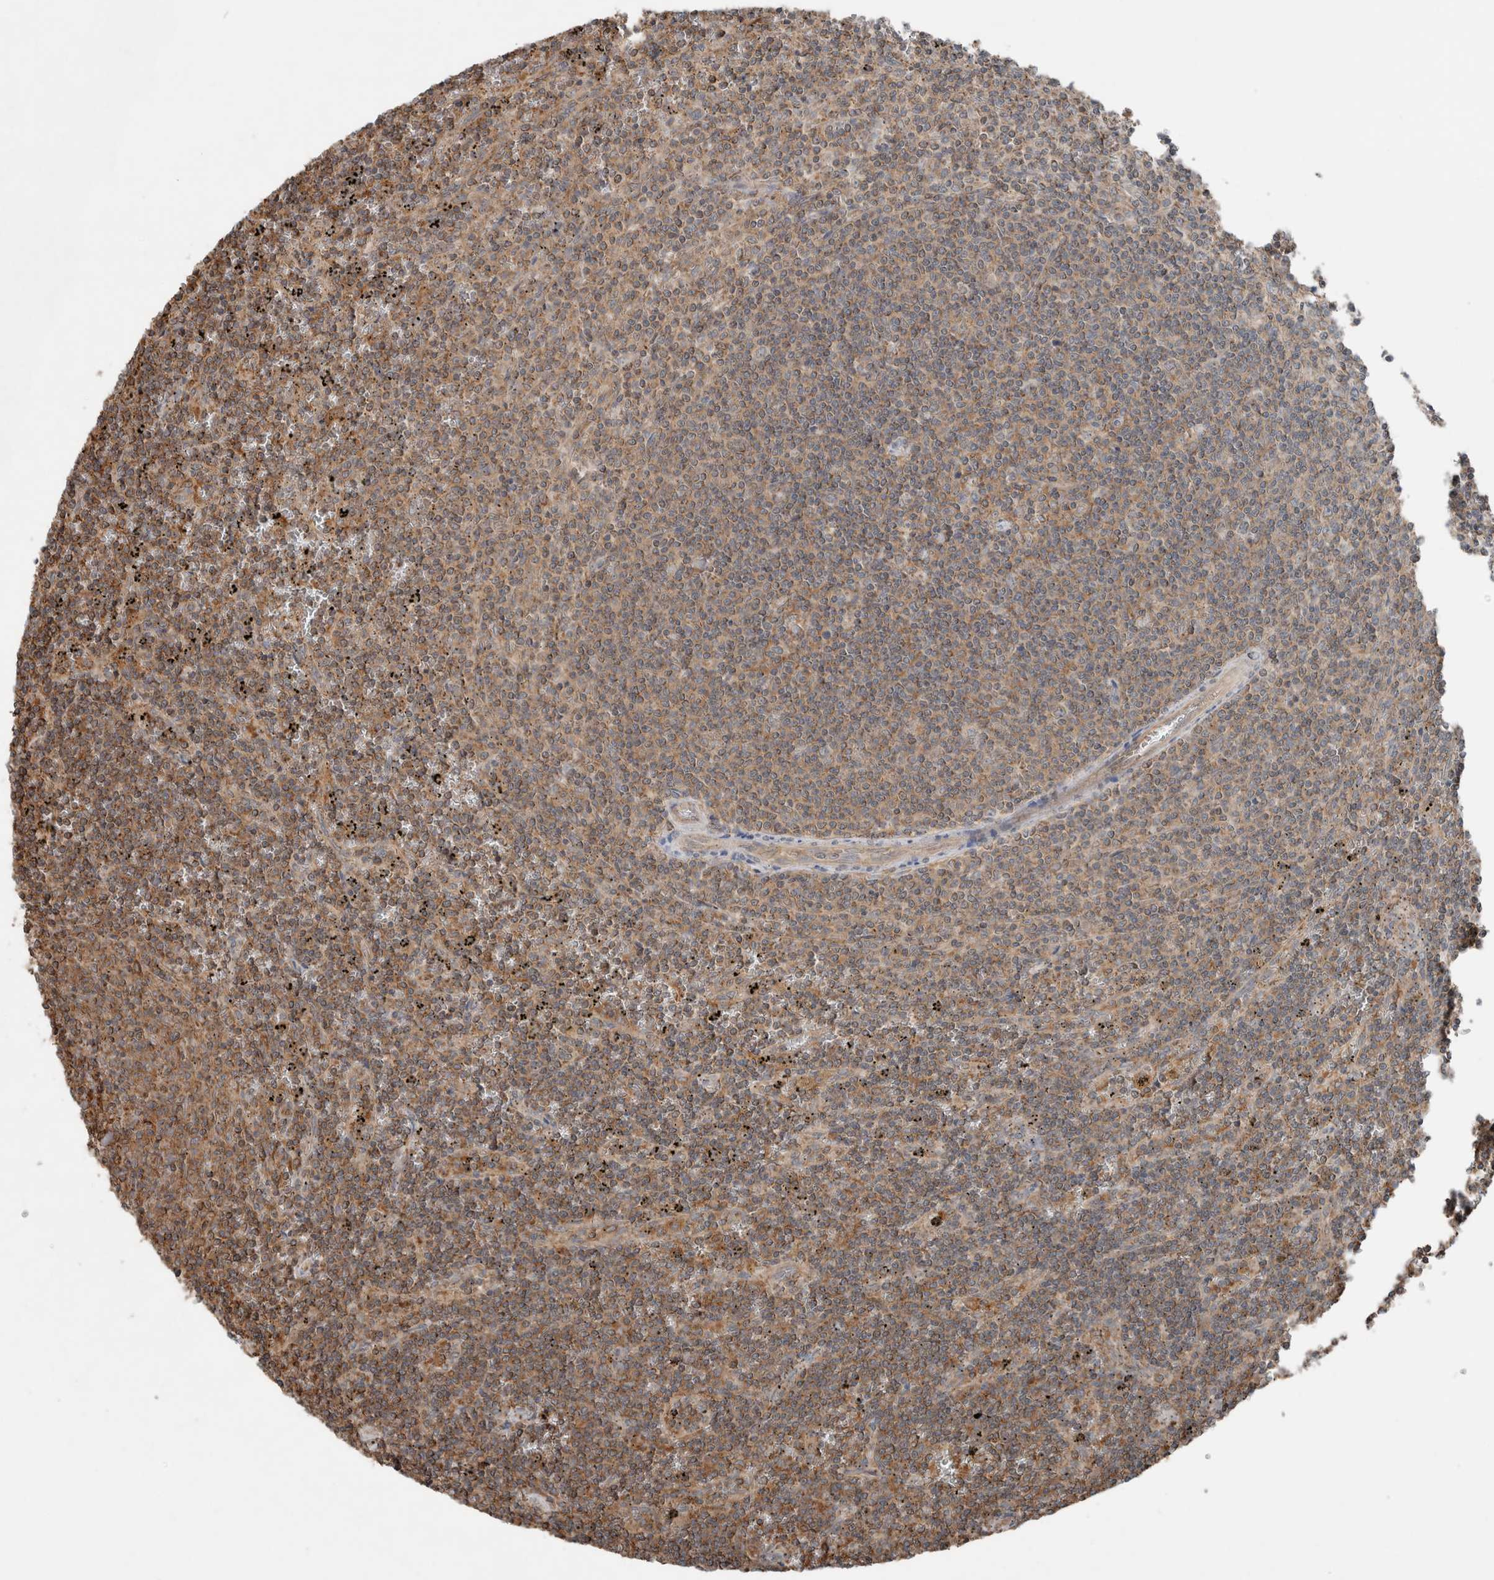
{"staining": {"intensity": "moderate", "quantity": "25%-75%", "location": "cytoplasmic/membranous"}, "tissue": "lymphoma", "cell_type": "Tumor cells", "image_type": "cancer", "snomed": [{"axis": "morphology", "description": "Malignant lymphoma, non-Hodgkin's type, Low grade"}, {"axis": "topography", "description": "Spleen"}], "caption": "Malignant lymphoma, non-Hodgkin's type (low-grade) was stained to show a protein in brown. There is medium levels of moderate cytoplasmic/membranous expression in about 25%-75% of tumor cells. Ihc stains the protein of interest in brown and the nuclei are stained blue.", "gene": "KLK14", "patient": {"sex": "female", "age": 50}}